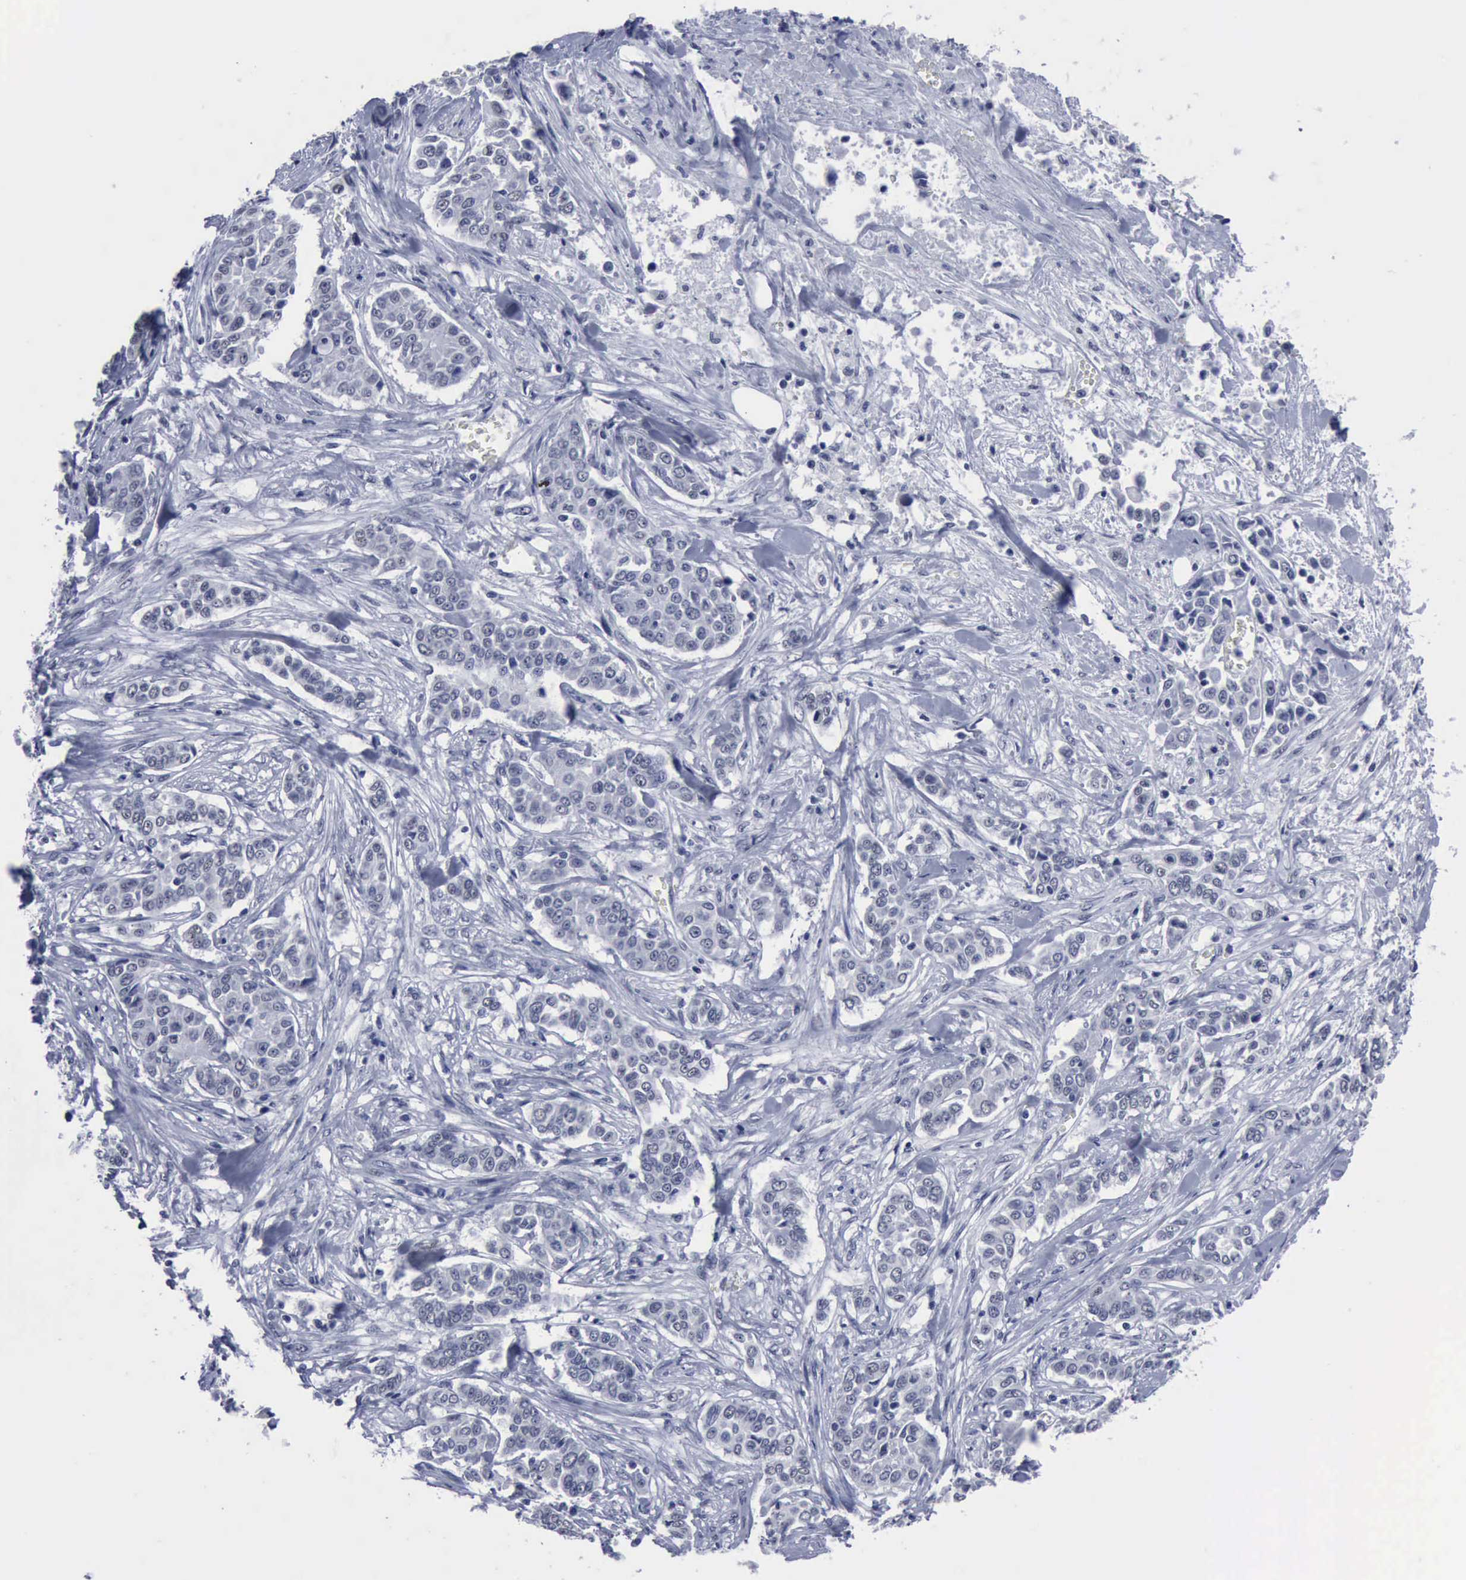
{"staining": {"intensity": "negative", "quantity": "none", "location": "none"}, "tissue": "pancreatic cancer", "cell_type": "Tumor cells", "image_type": "cancer", "snomed": [{"axis": "morphology", "description": "Adenocarcinoma, NOS"}, {"axis": "topography", "description": "Pancreas"}], "caption": "Tumor cells show no significant positivity in pancreatic cancer.", "gene": "BRD1", "patient": {"sex": "female", "age": 52}}